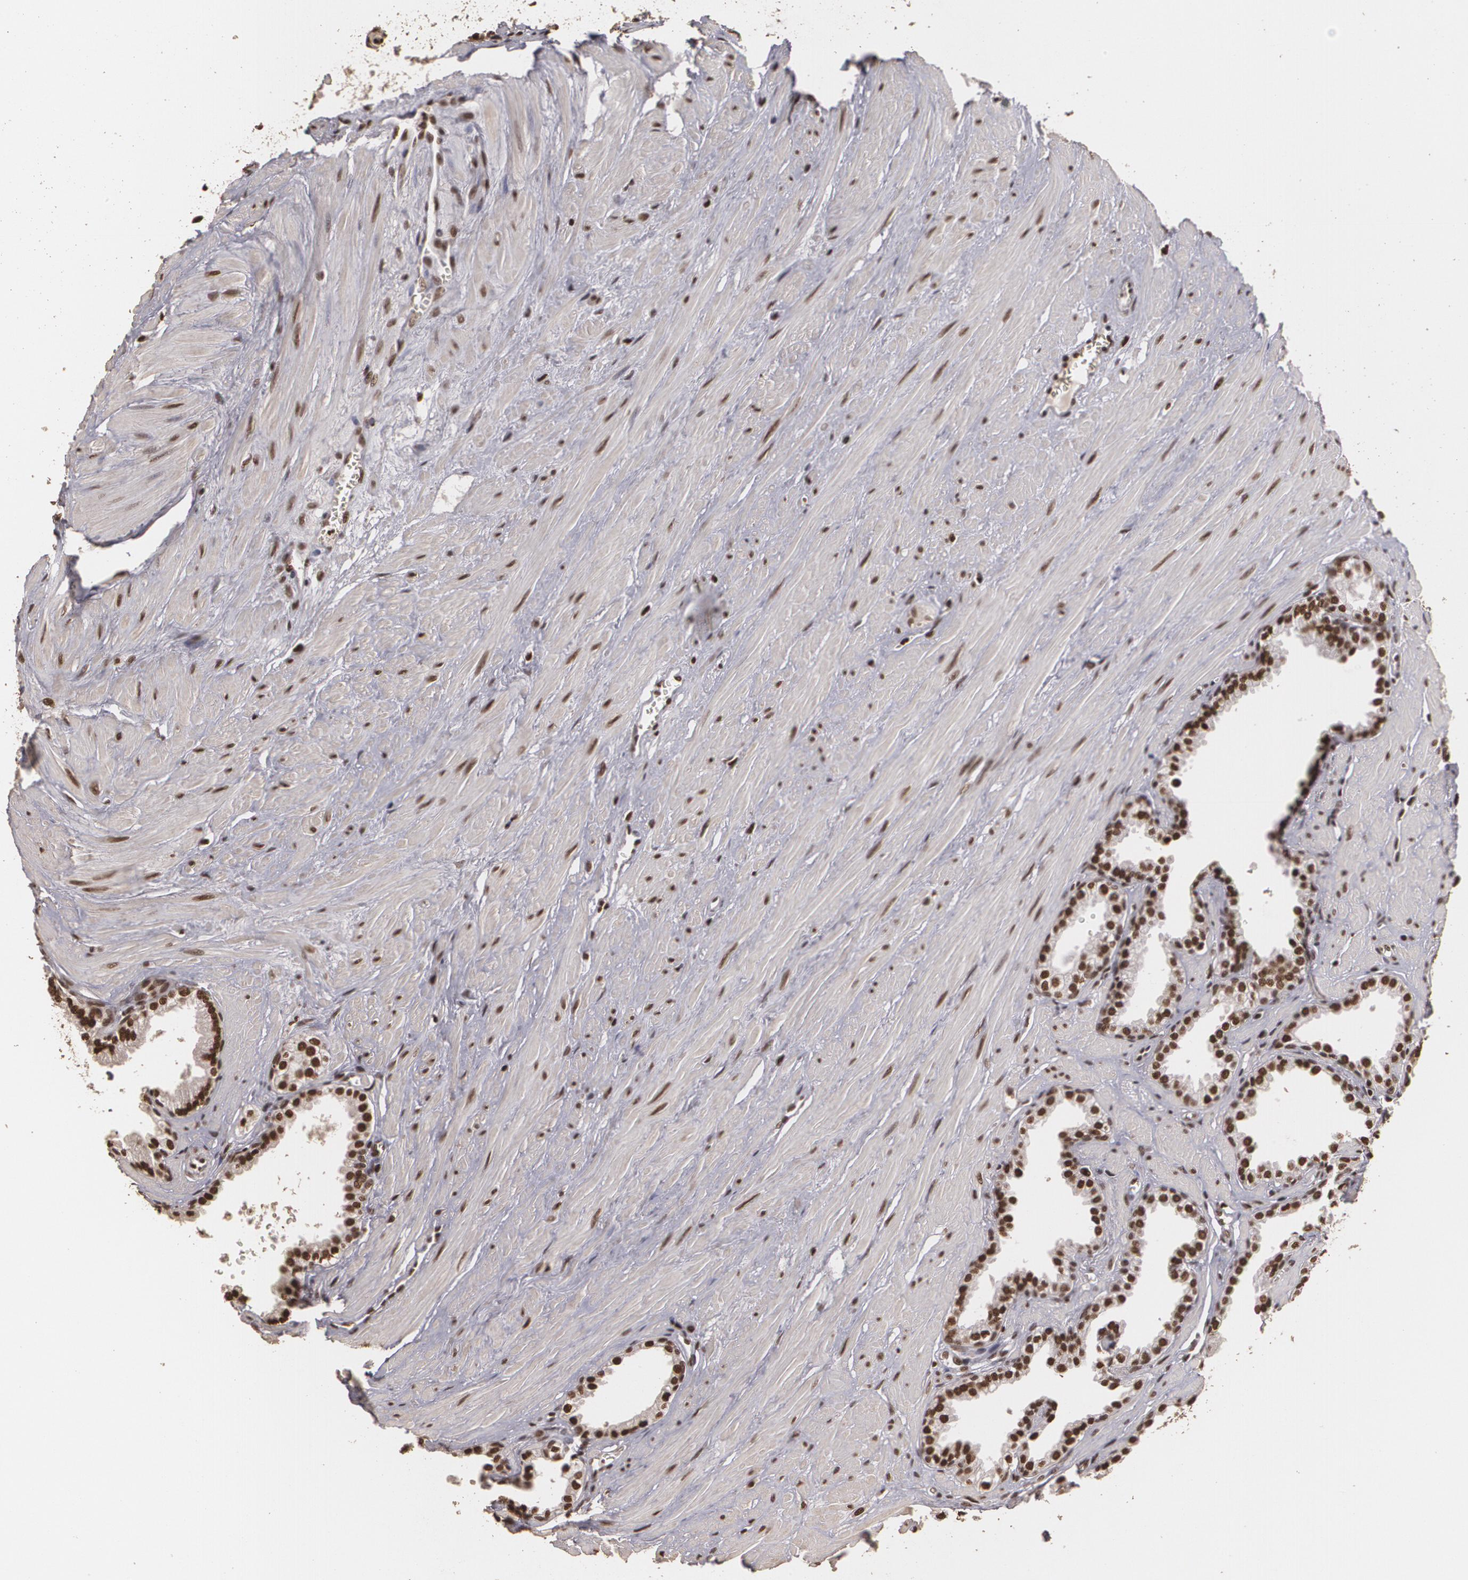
{"staining": {"intensity": "strong", "quantity": ">75%", "location": "nuclear"}, "tissue": "prostate", "cell_type": "Glandular cells", "image_type": "normal", "snomed": [{"axis": "morphology", "description": "Normal tissue, NOS"}, {"axis": "topography", "description": "Prostate"}], "caption": "Immunohistochemical staining of unremarkable human prostate exhibits high levels of strong nuclear positivity in about >75% of glandular cells.", "gene": "RCOR1", "patient": {"sex": "male", "age": 64}}